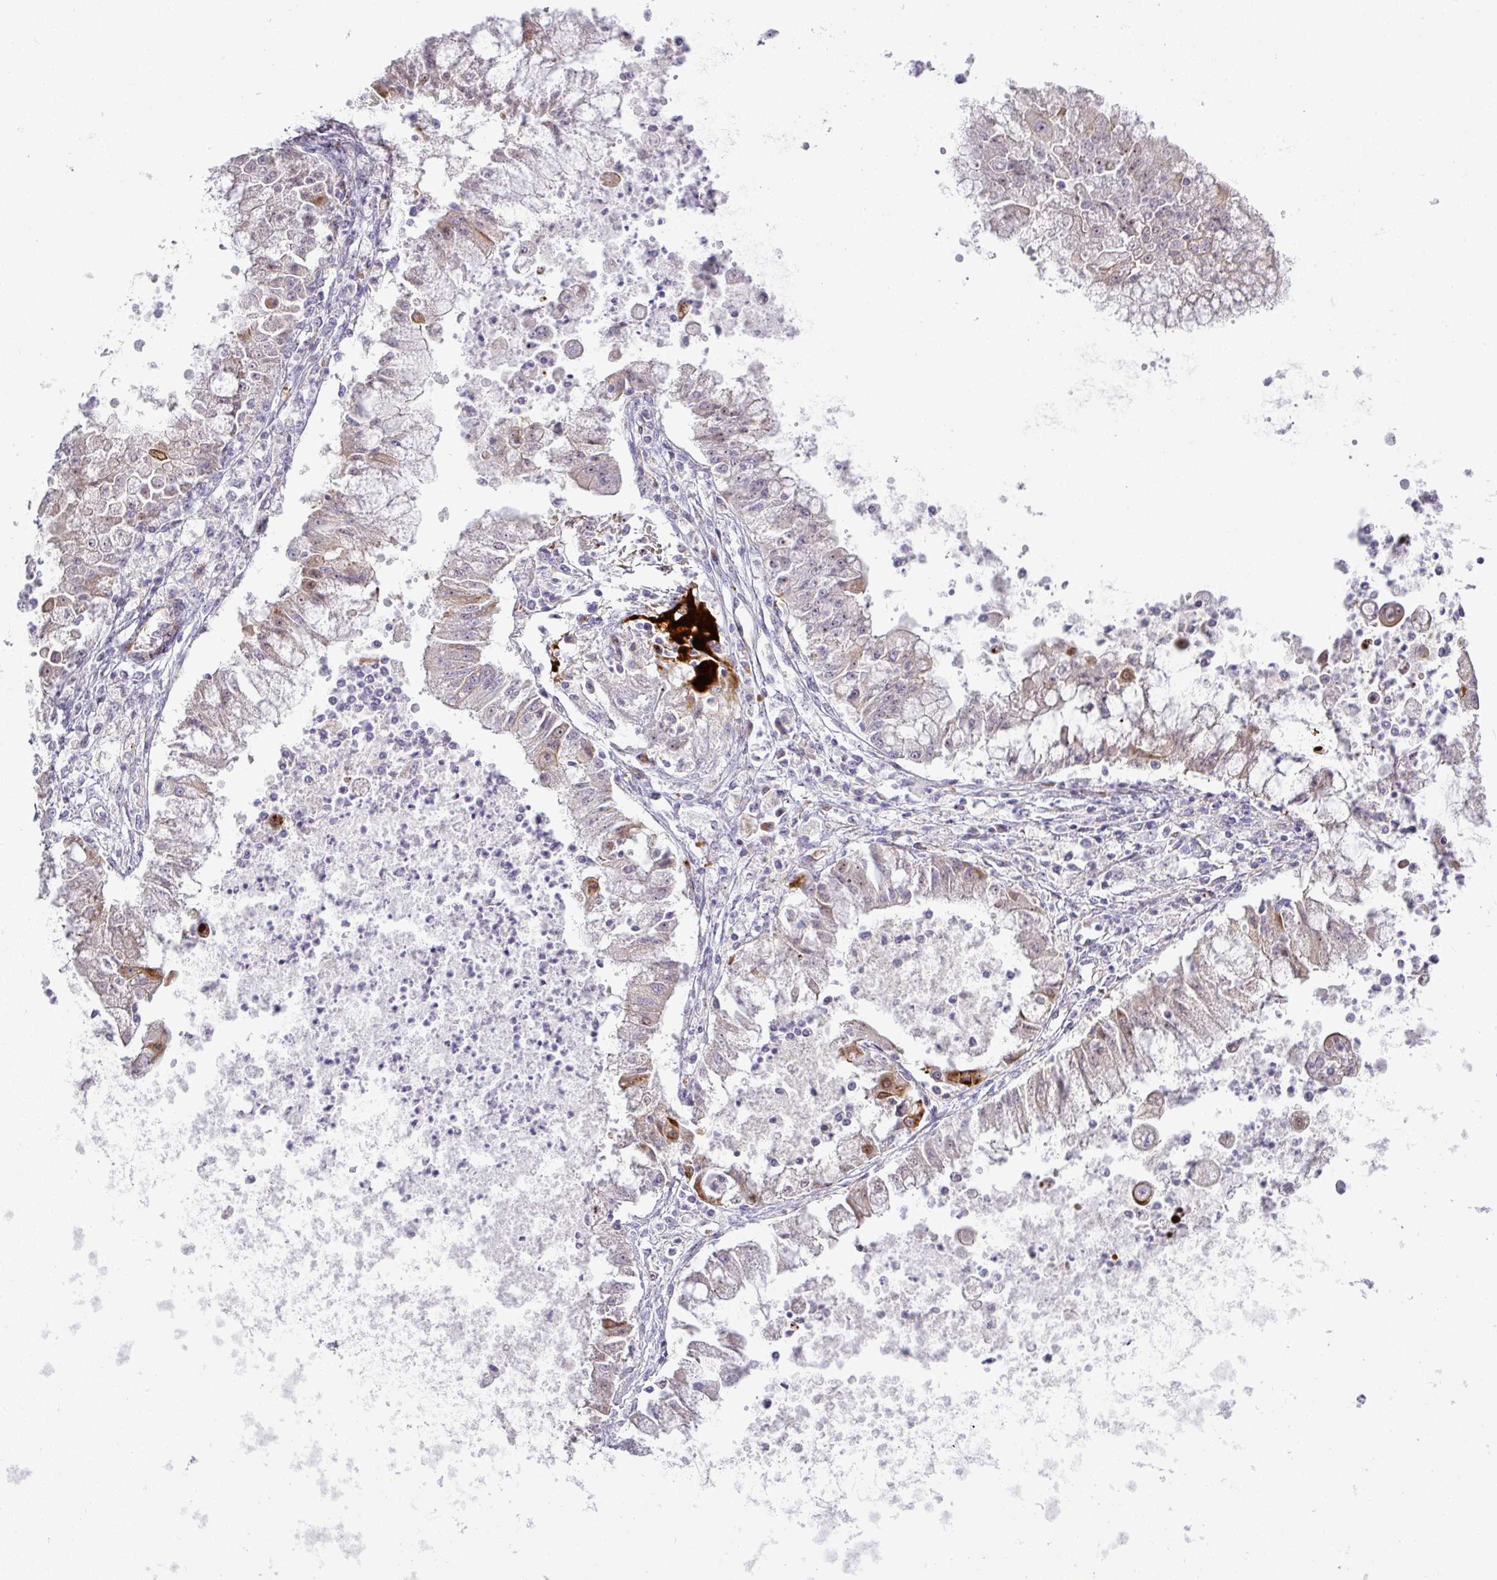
{"staining": {"intensity": "moderate", "quantity": "<25%", "location": "cytoplasmic/membranous,nuclear"}, "tissue": "ovarian cancer", "cell_type": "Tumor cells", "image_type": "cancer", "snomed": [{"axis": "morphology", "description": "Cystadenocarcinoma, mucinous, NOS"}, {"axis": "topography", "description": "Ovary"}], "caption": "There is low levels of moderate cytoplasmic/membranous and nuclear staining in tumor cells of mucinous cystadenocarcinoma (ovarian), as demonstrated by immunohistochemical staining (brown color).", "gene": "ATP6V1F", "patient": {"sex": "female", "age": 70}}